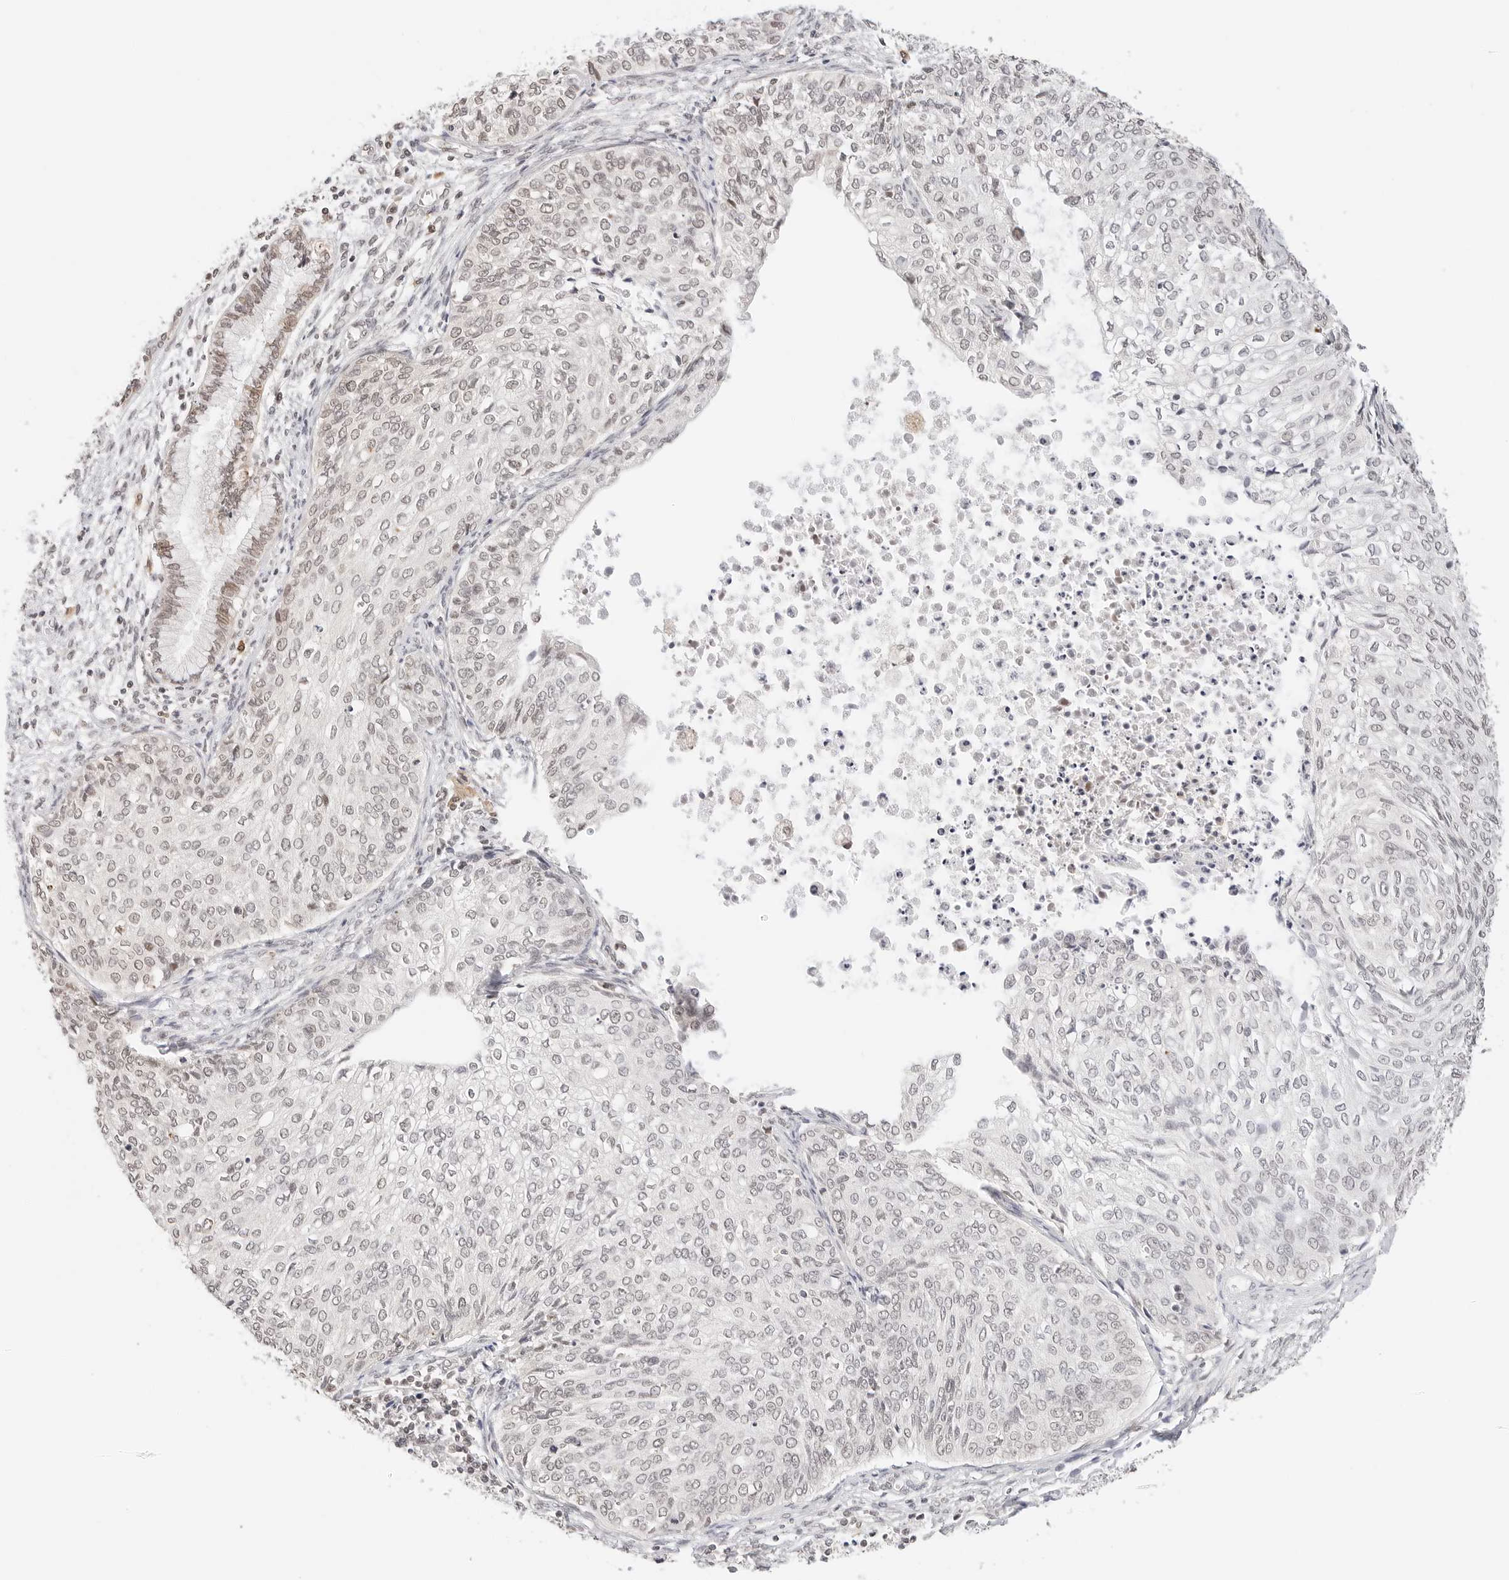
{"staining": {"intensity": "weak", "quantity": ">75%", "location": "nuclear"}, "tissue": "cervical cancer", "cell_type": "Tumor cells", "image_type": "cancer", "snomed": [{"axis": "morphology", "description": "Squamous cell carcinoma, NOS"}, {"axis": "topography", "description": "Cervix"}], "caption": "An image of cervical cancer stained for a protein displays weak nuclear brown staining in tumor cells.", "gene": "SEPTIN4", "patient": {"sex": "female", "age": 37}}